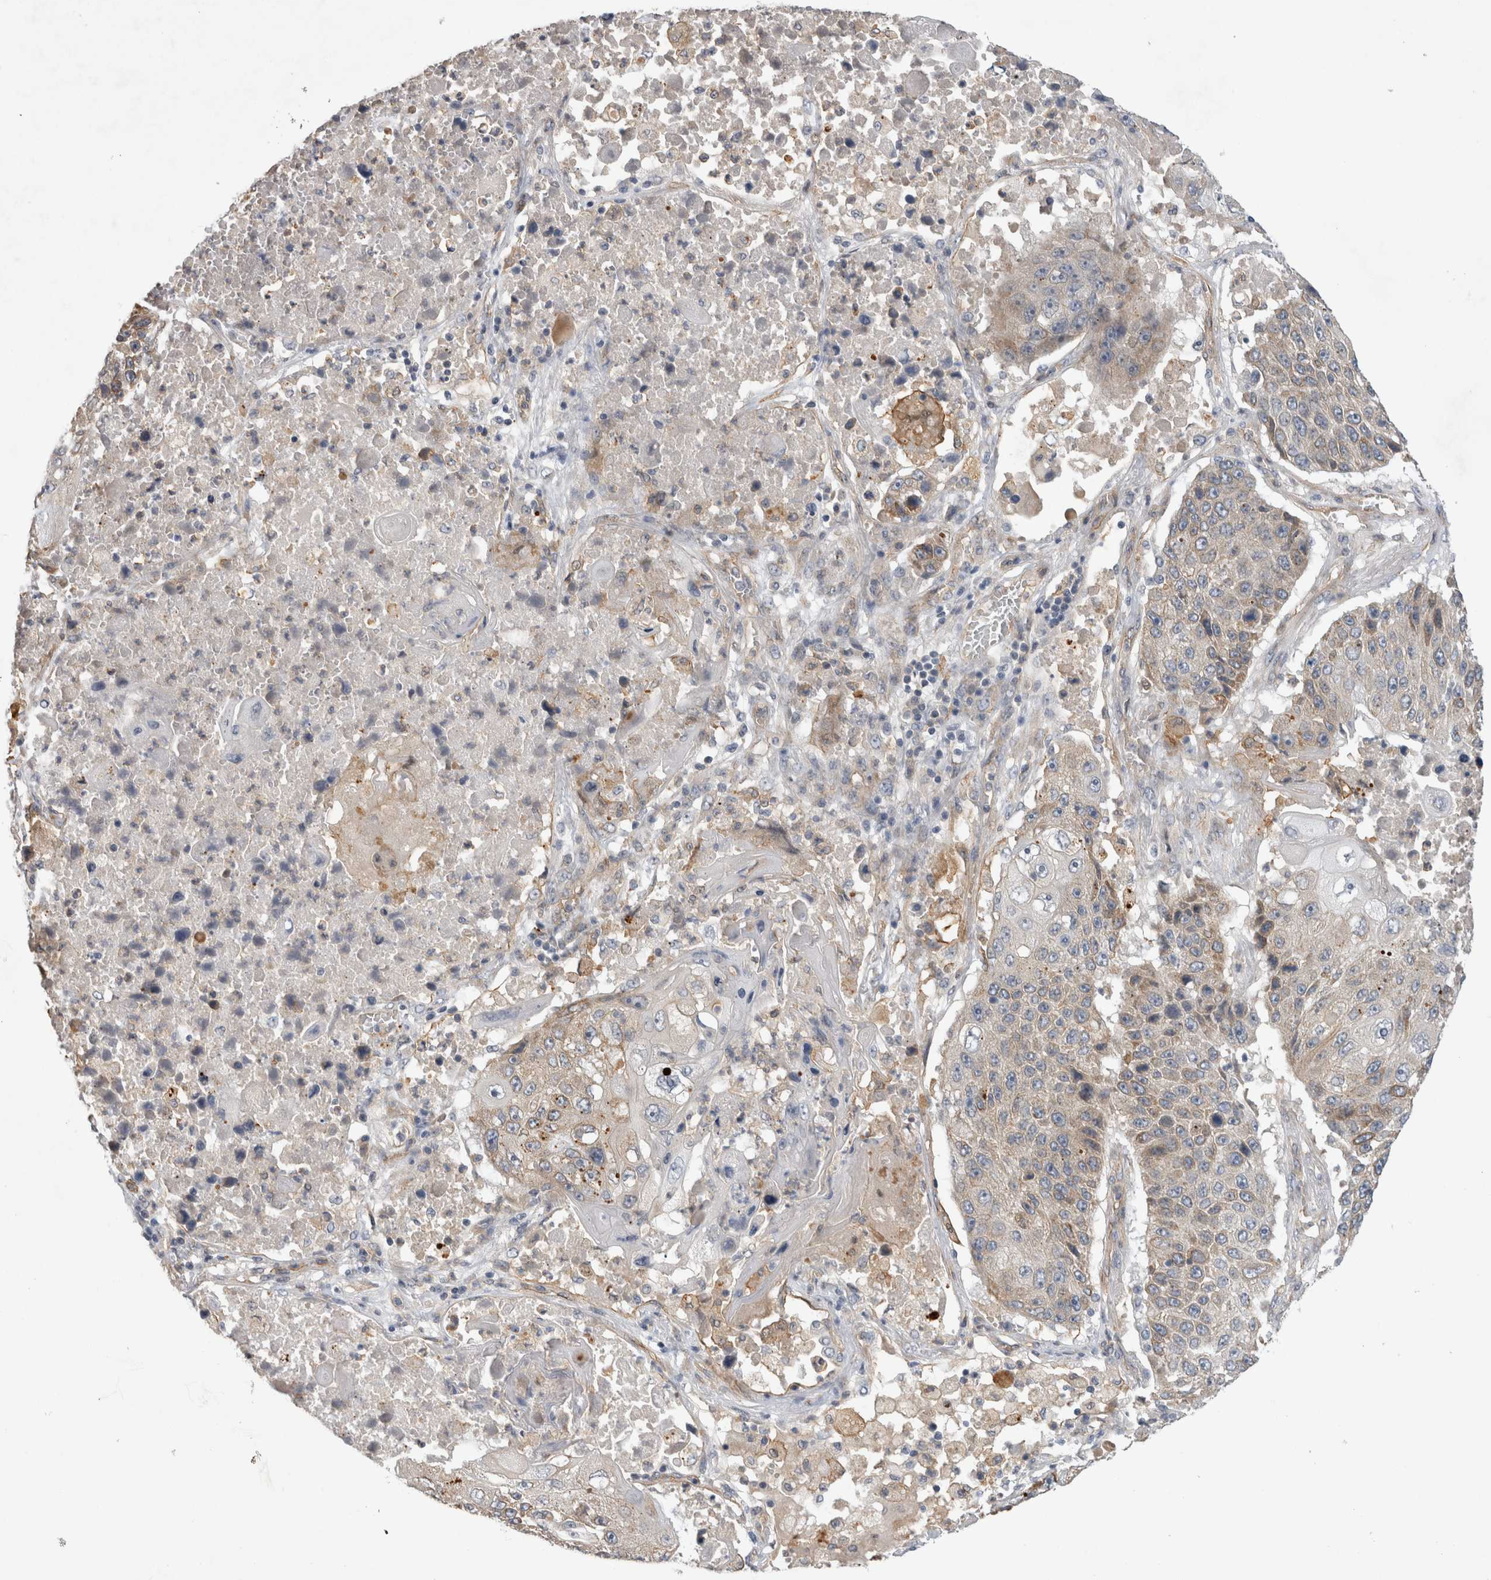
{"staining": {"intensity": "moderate", "quantity": "25%-75%", "location": "cytoplasmic/membranous"}, "tissue": "lung cancer", "cell_type": "Tumor cells", "image_type": "cancer", "snomed": [{"axis": "morphology", "description": "Squamous cell carcinoma, NOS"}, {"axis": "topography", "description": "Lung"}], "caption": "IHC micrograph of neoplastic tissue: lung cancer (squamous cell carcinoma) stained using IHC reveals medium levels of moderate protein expression localized specifically in the cytoplasmic/membranous of tumor cells, appearing as a cytoplasmic/membranous brown color.", "gene": "ANKFY1", "patient": {"sex": "male", "age": 61}}